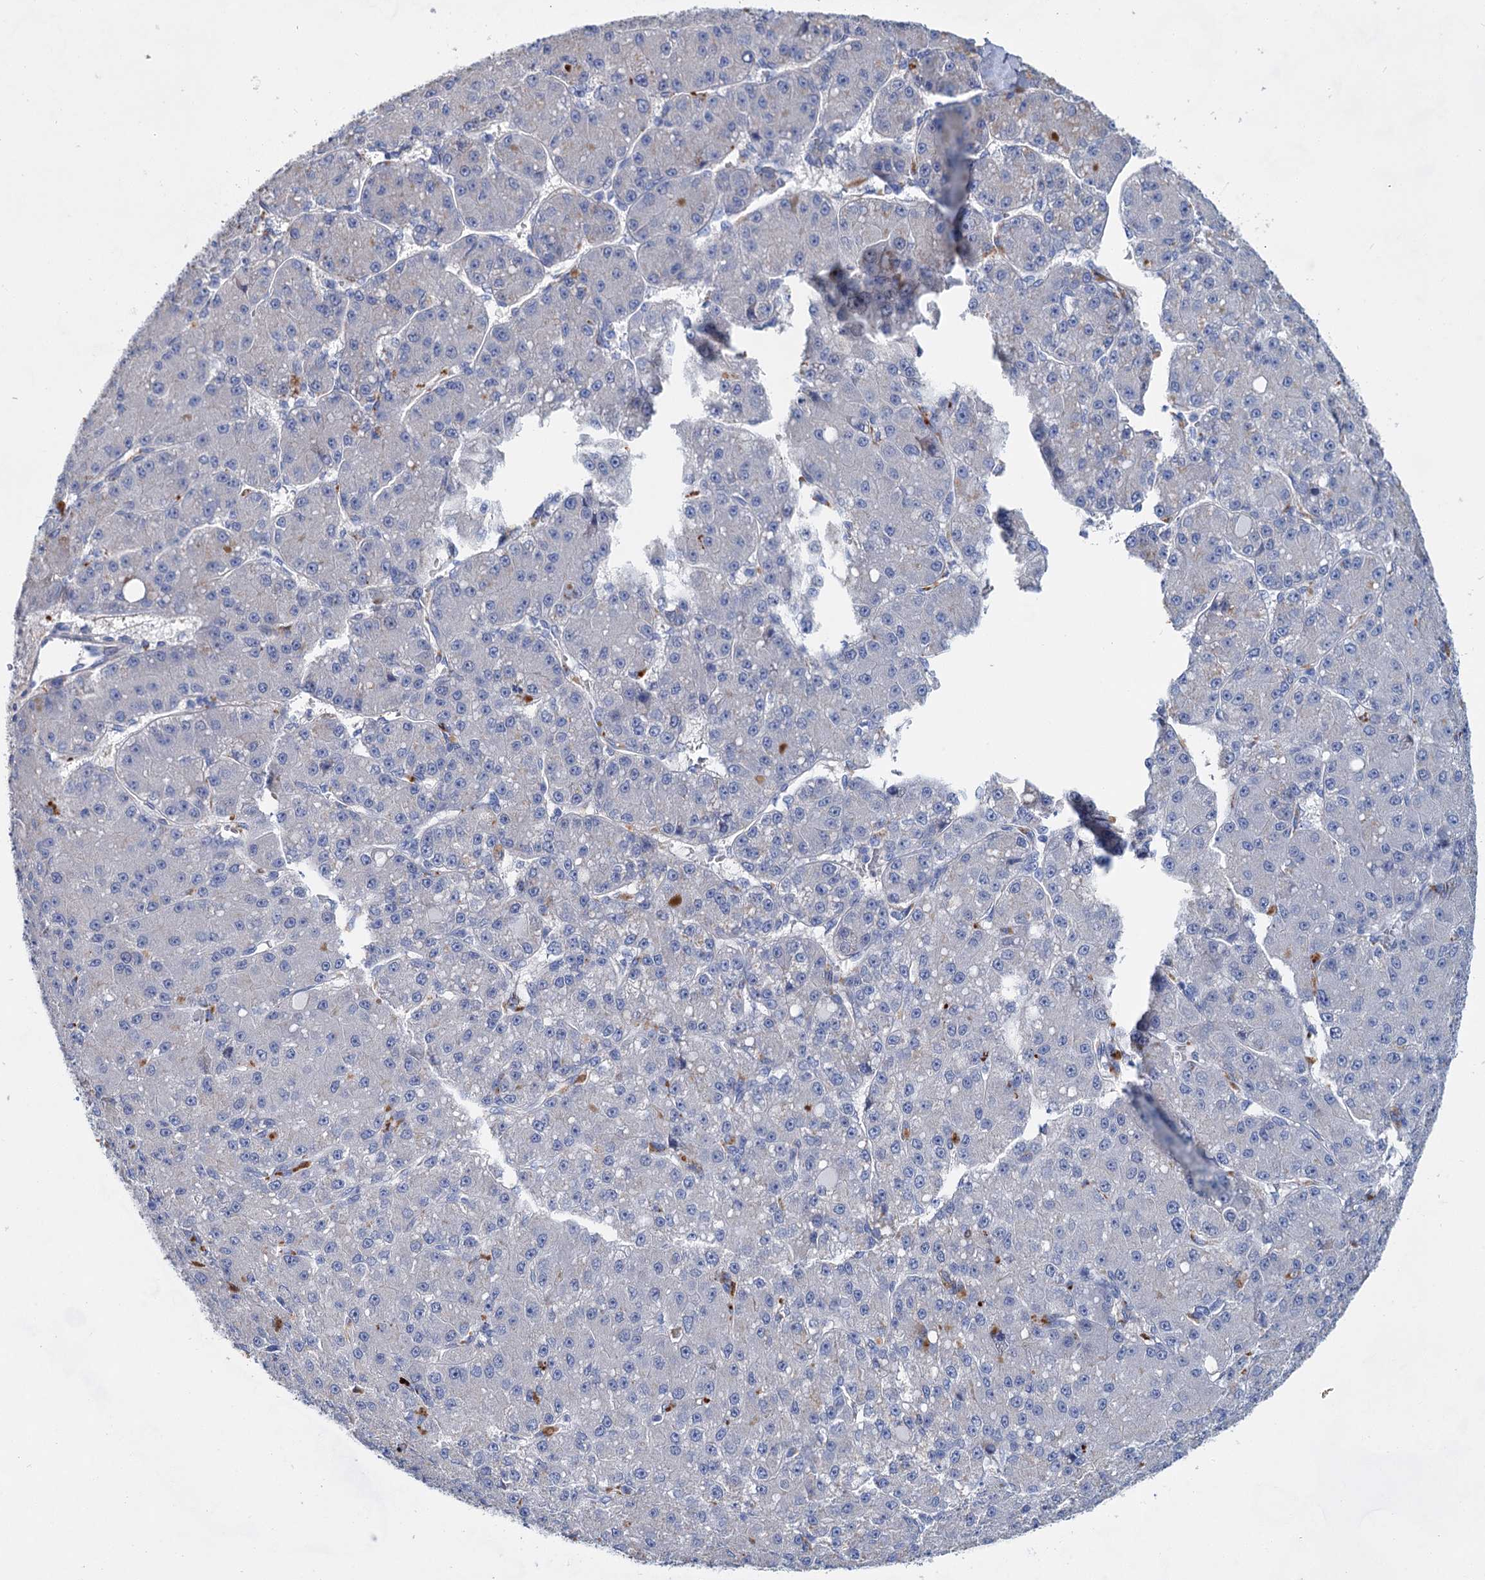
{"staining": {"intensity": "negative", "quantity": "none", "location": "none"}, "tissue": "liver cancer", "cell_type": "Tumor cells", "image_type": "cancer", "snomed": [{"axis": "morphology", "description": "Carcinoma, Hepatocellular, NOS"}, {"axis": "topography", "description": "Liver"}], "caption": "Immunohistochemistry micrograph of human liver cancer stained for a protein (brown), which shows no staining in tumor cells. (DAB immunohistochemistry visualized using brightfield microscopy, high magnification).", "gene": "GPR155", "patient": {"sex": "male", "age": 67}}